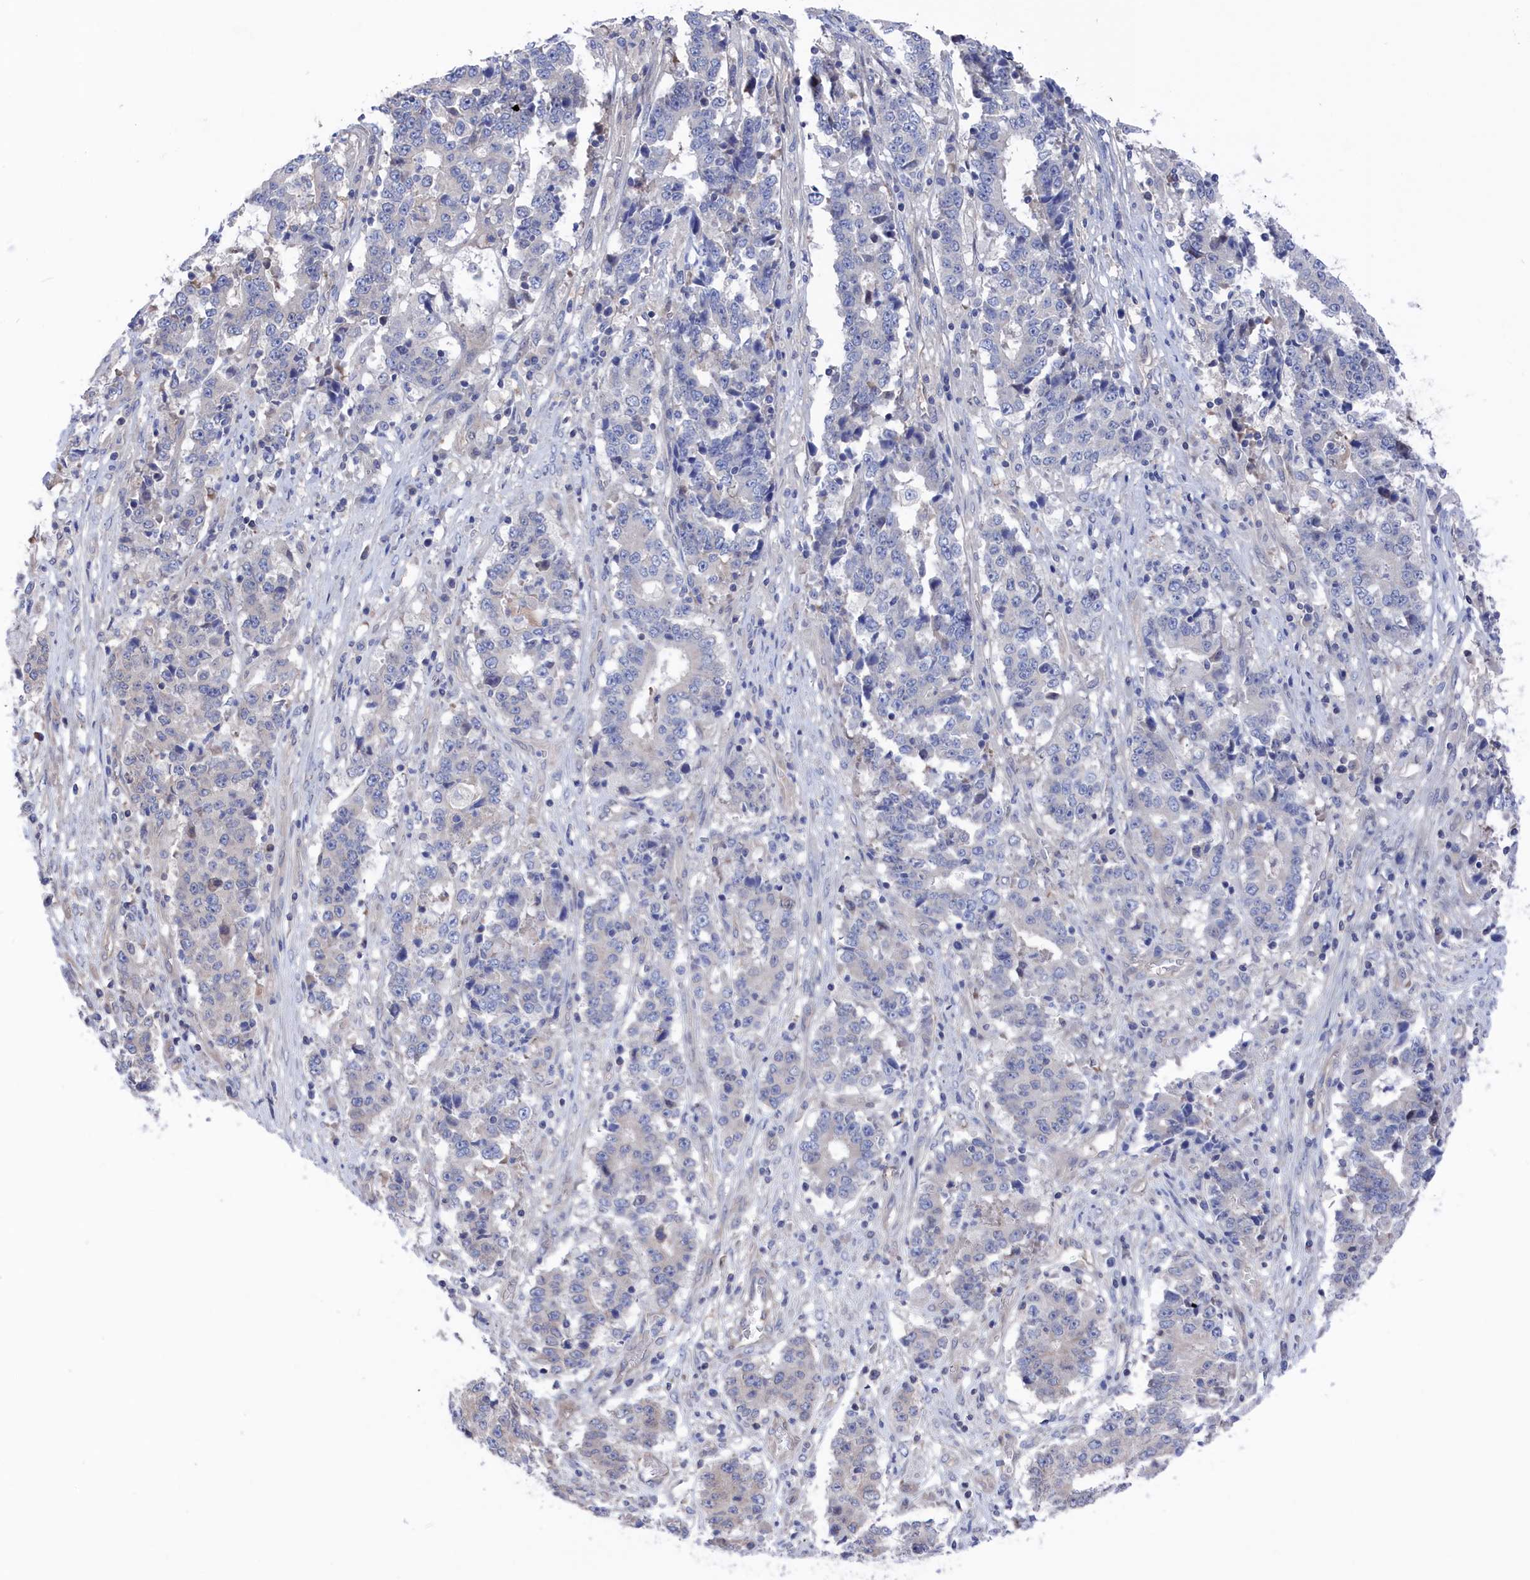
{"staining": {"intensity": "negative", "quantity": "none", "location": "none"}, "tissue": "stomach cancer", "cell_type": "Tumor cells", "image_type": "cancer", "snomed": [{"axis": "morphology", "description": "Adenocarcinoma, NOS"}, {"axis": "topography", "description": "Stomach"}], "caption": "DAB (3,3'-diaminobenzidine) immunohistochemical staining of human adenocarcinoma (stomach) shows no significant positivity in tumor cells.", "gene": "NUTF2", "patient": {"sex": "male", "age": 59}}